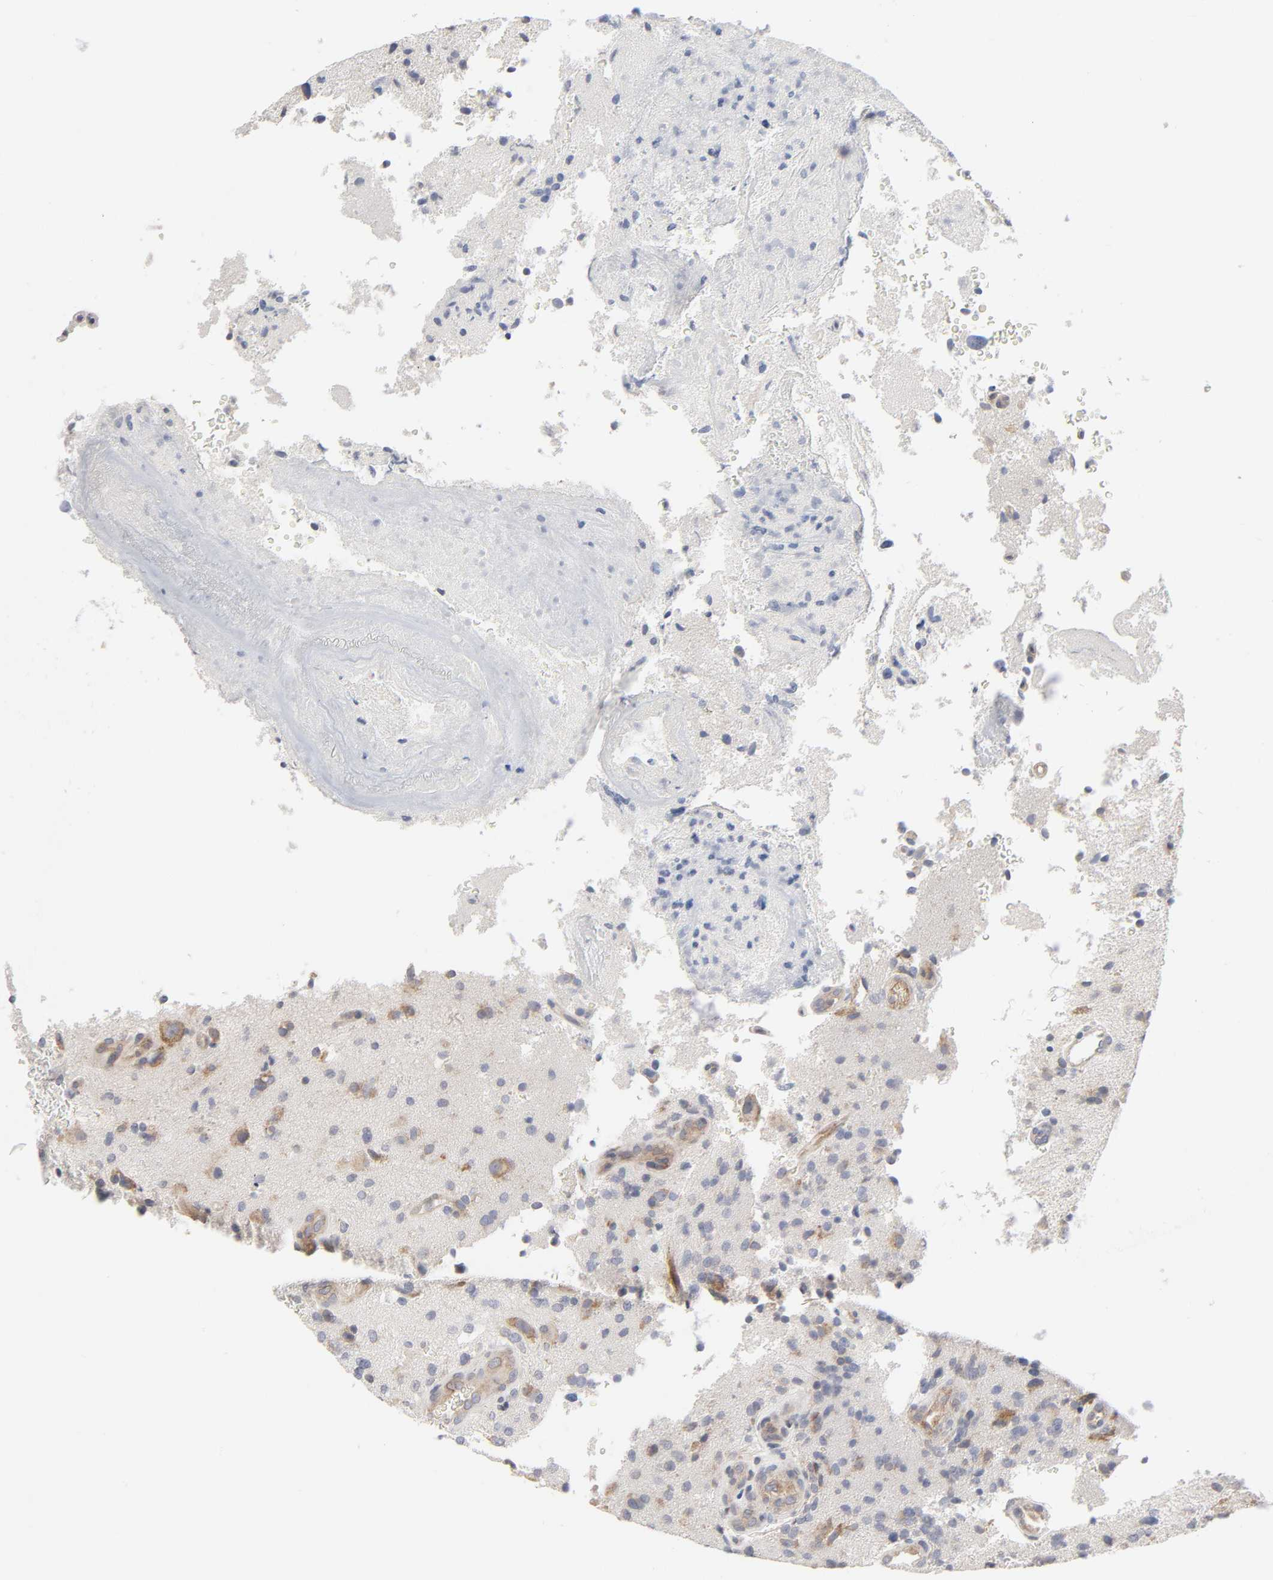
{"staining": {"intensity": "moderate", "quantity": "25%-75%", "location": "cytoplasmic/membranous"}, "tissue": "glioma", "cell_type": "Tumor cells", "image_type": "cancer", "snomed": [{"axis": "morphology", "description": "Normal tissue, NOS"}, {"axis": "morphology", "description": "Glioma, malignant, High grade"}, {"axis": "topography", "description": "Cerebral cortex"}], "caption": "Immunohistochemistry (IHC) image of neoplastic tissue: human glioma stained using immunohistochemistry (IHC) demonstrates medium levels of moderate protein expression localized specifically in the cytoplasmic/membranous of tumor cells, appearing as a cytoplasmic/membranous brown color.", "gene": "IL4R", "patient": {"sex": "male", "age": 75}}